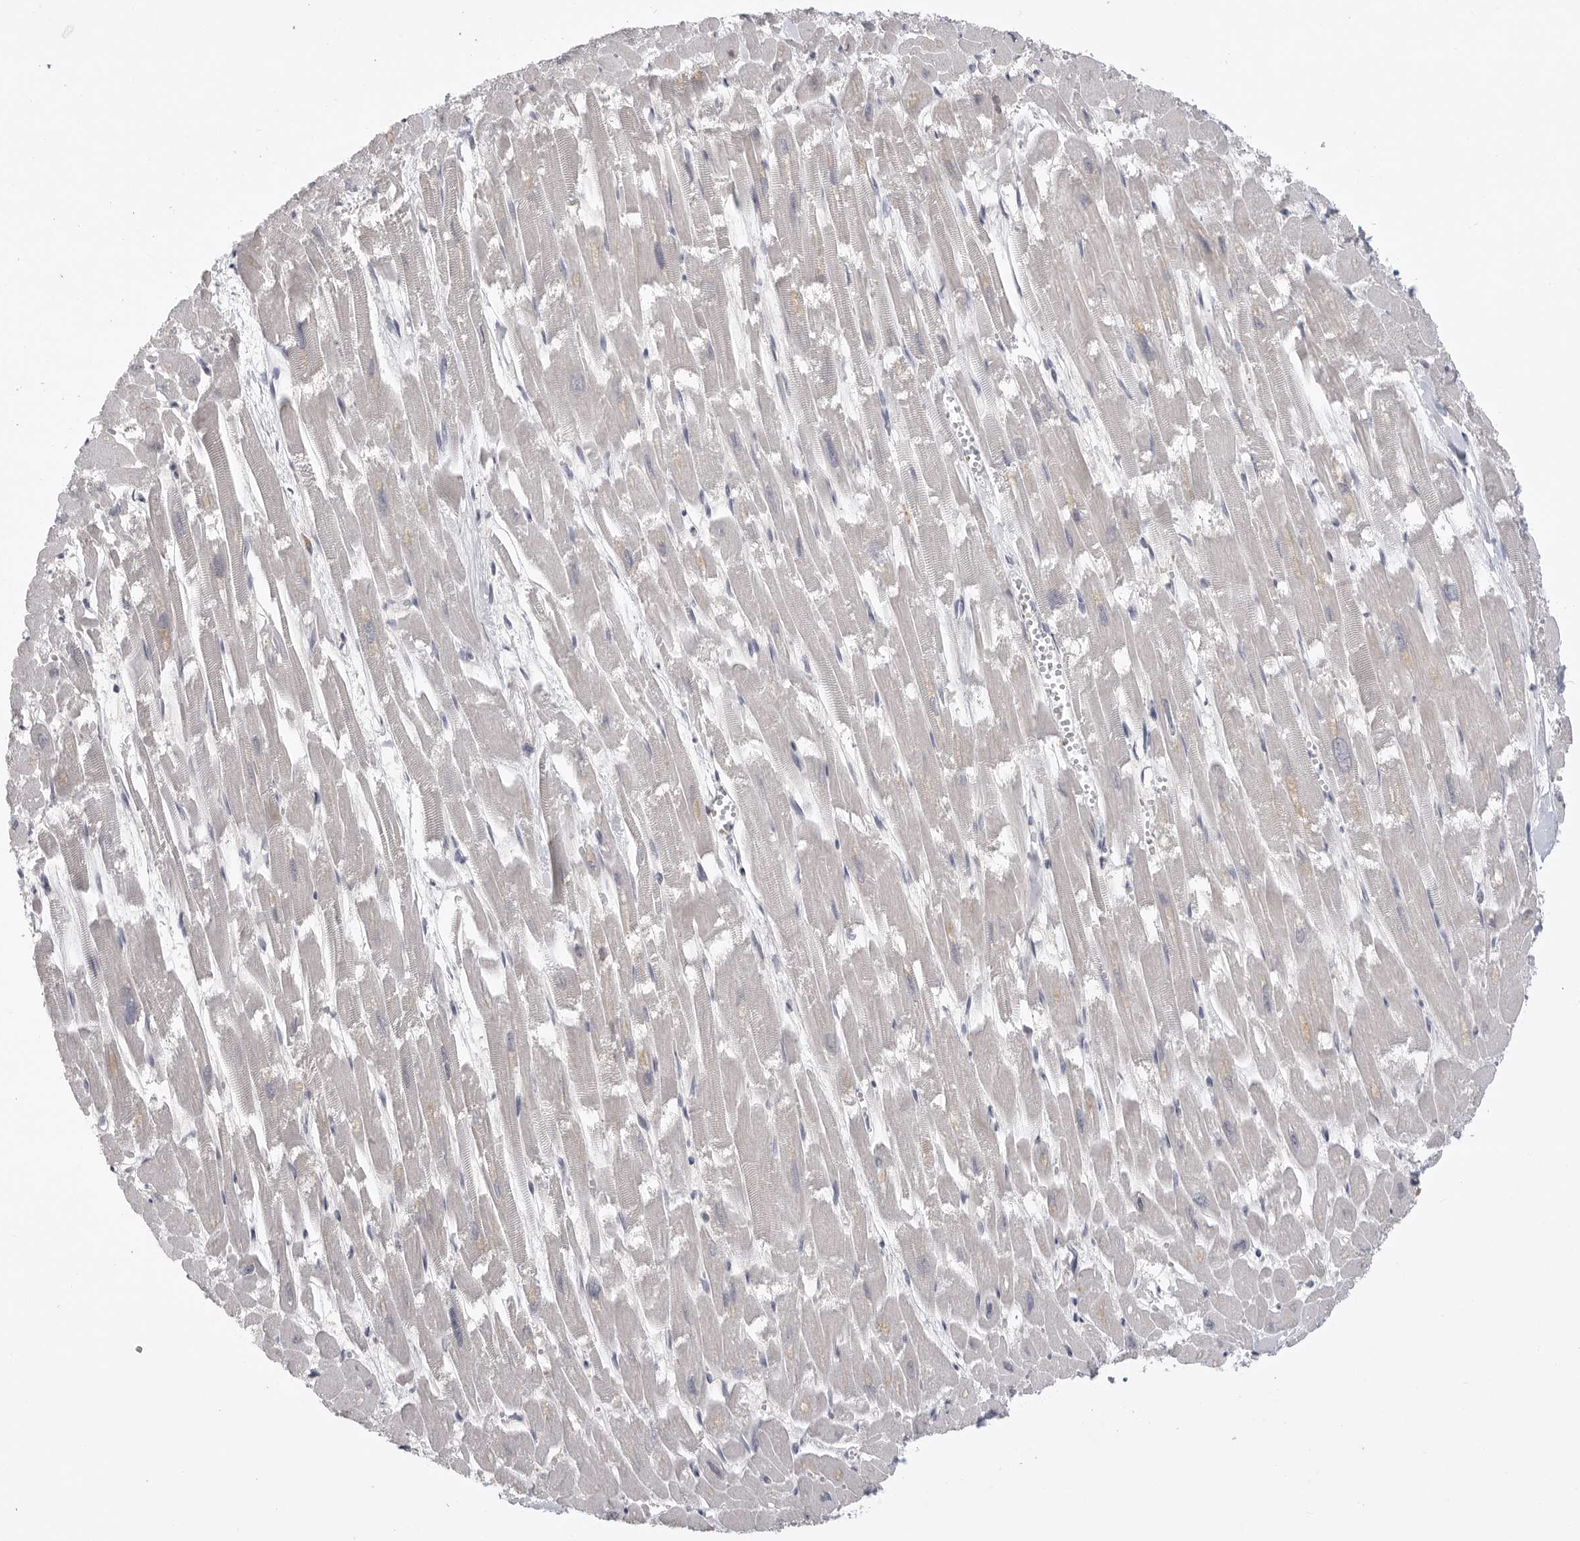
{"staining": {"intensity": "weak", "quantity": "<25%", "location": "cytoplasmic/membranous"}, "tissue": "heart muscle", "cell_type": "Cardiomyocytes", "image_type": "normal", "snomed": [{"axis": "morphology", "description": "Normal tissue, NOS"}, {"axis": "topography", "description": "Heart"}], "caption": "Immunohistochemistry (IHC) micrograph of normal heart muscle: human heart muscle stained with DAB shows no significant protein expression in cardiomyocytes.", "gene": "FBXO43", "patient": {"sex": "male", "age": 54}}